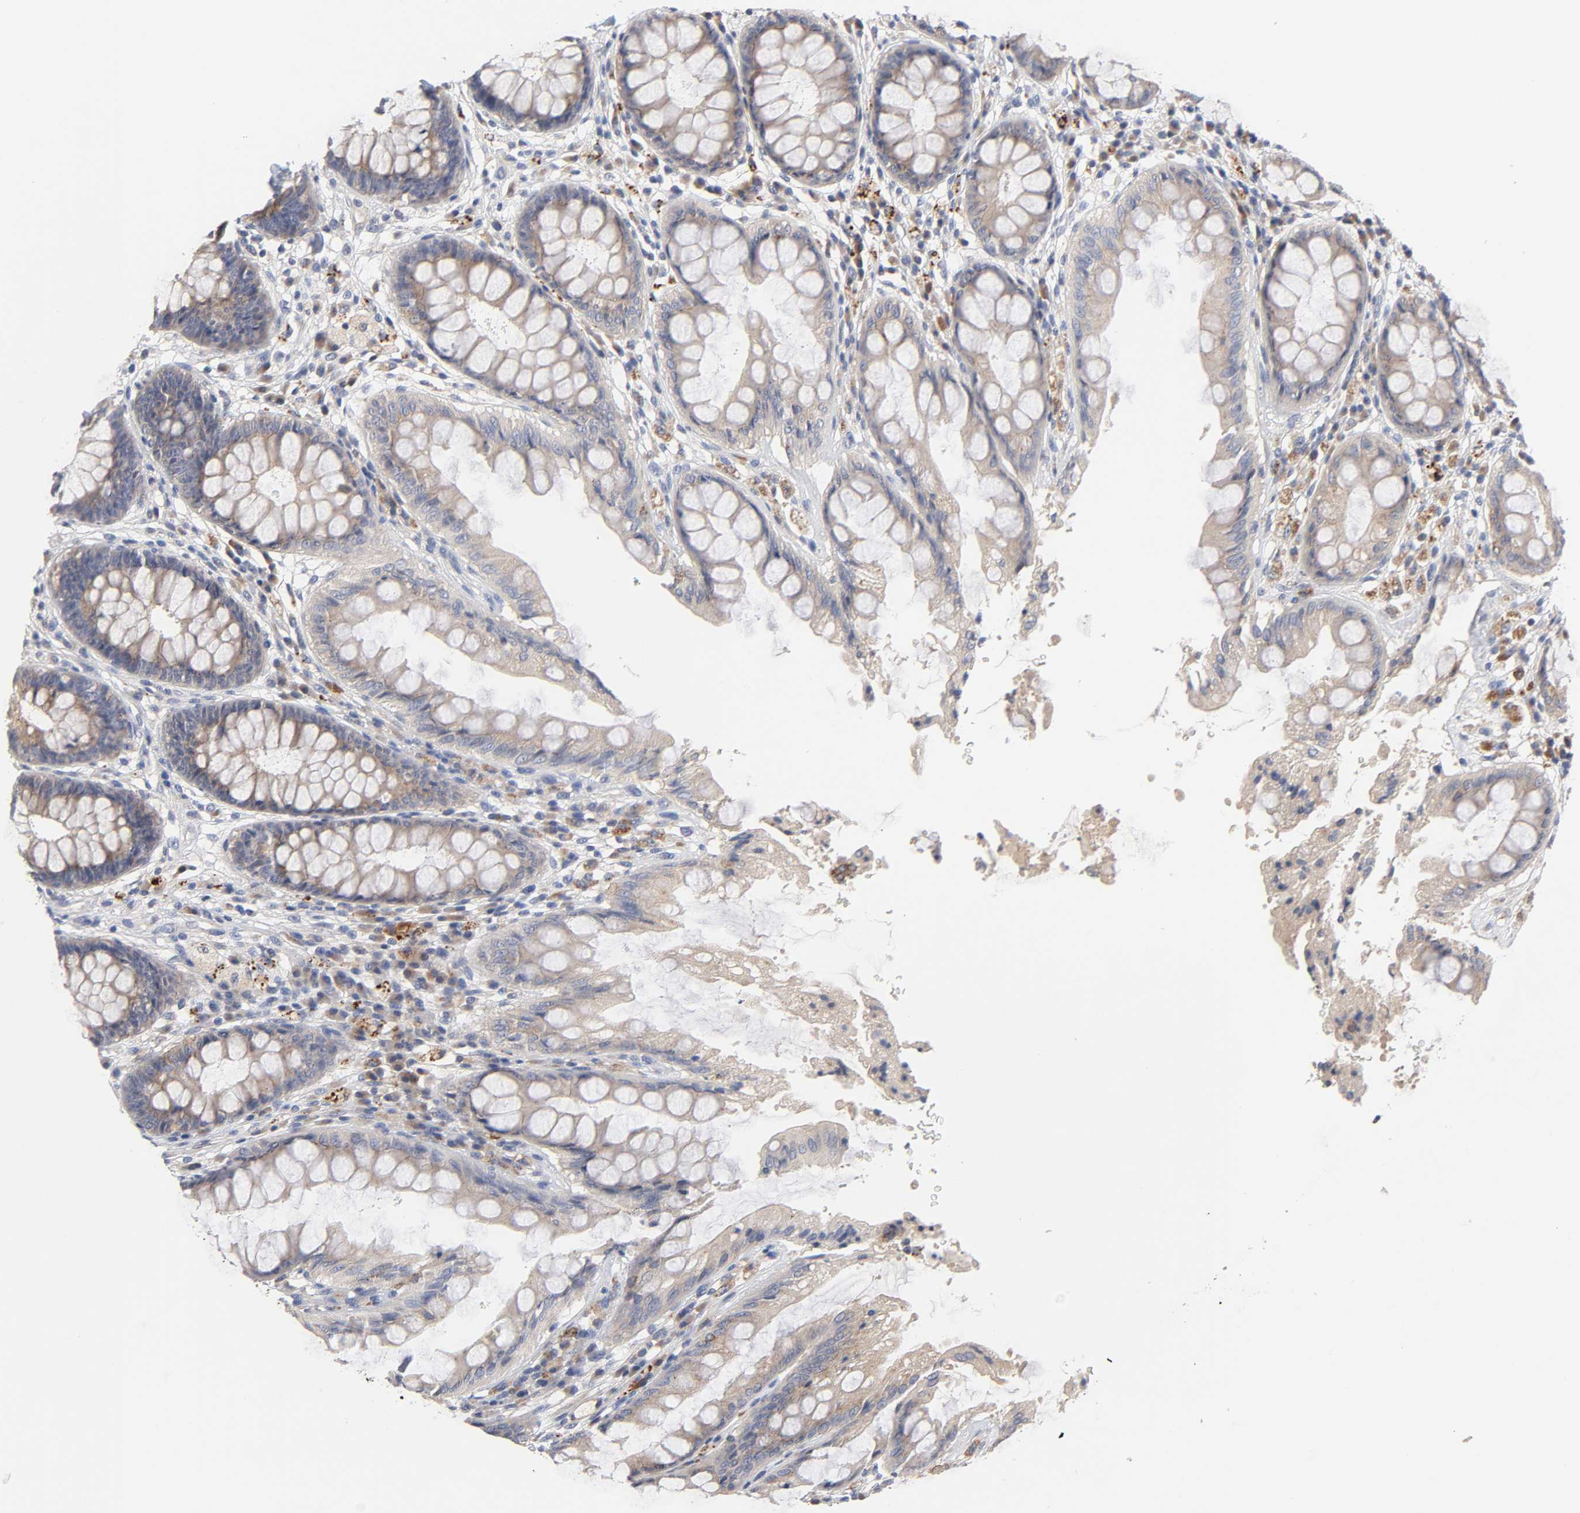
{"staining": {"intensity": "weak", "quantity": "25%-75%", "location": "cytoplasmic/membranous"}, "tissue": "rectum", "cell_type": "Glandular cells", "image_type": "normal", "snomed": [{"axis": "morphology", "description": "Normal tissue, NOS"}, {"axis": "topography", "description": "Rectum"}], "caption": "IHC staining of normal rectum, which demonstrates low levels of weak cytoplasmic/membranous staining in approximately 25%-75% of glandular cells indicating weak cytoplasmic/membranous protein positivity. The staining was performed using DAB (brown) for protein detection and nuclei were counterstained in hematoxylin (blue).", "gene": "C17orf75", "patient": {"sex": "female", "age": 46}}